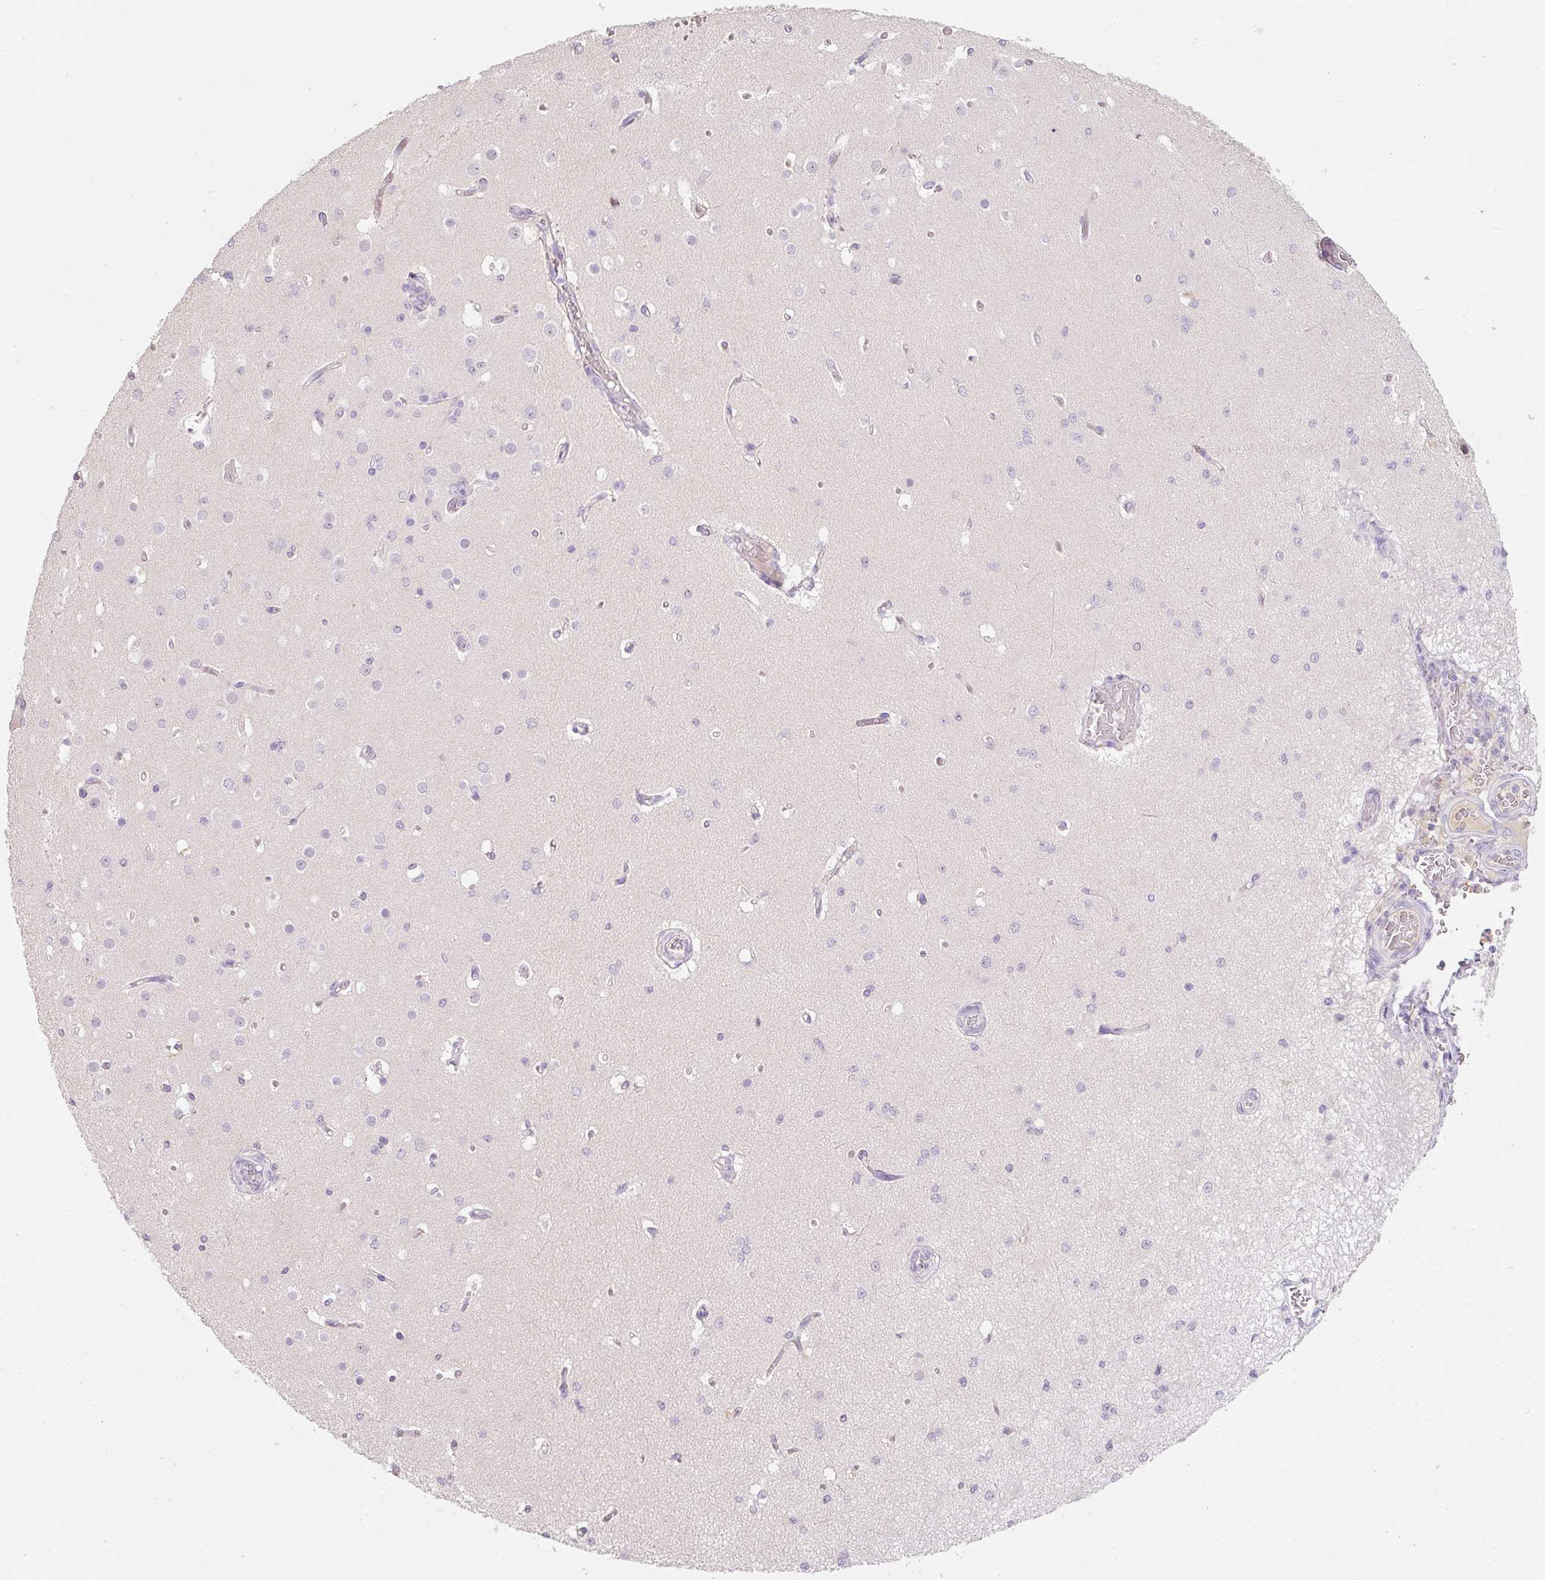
{"staining": {"intensity": "negative", "quantity": "none", "location": "none"}, "tissue": "cerebral cortex", "cell_type": "Endothelial cells", "image_type": "normal", "snomed": [{"axis": "morphology", "description": "Normal tissue, NOS"}, {"axis": "morphology", "description": "Inflammation, NOS"}, {"axis": "topography", "description": "Cerebral cortex"}], "caption": "Immunohistochemistry (IHC) photomicrograph of unremarkable cerebral cortex: cerebral cortex stained with DAB (3,3'-diaminobenzidine) demonstrates no significant protein expression in endothelial cells.", "gene": "TMEM37", "patient": {"sex": "male", "age": 6}}